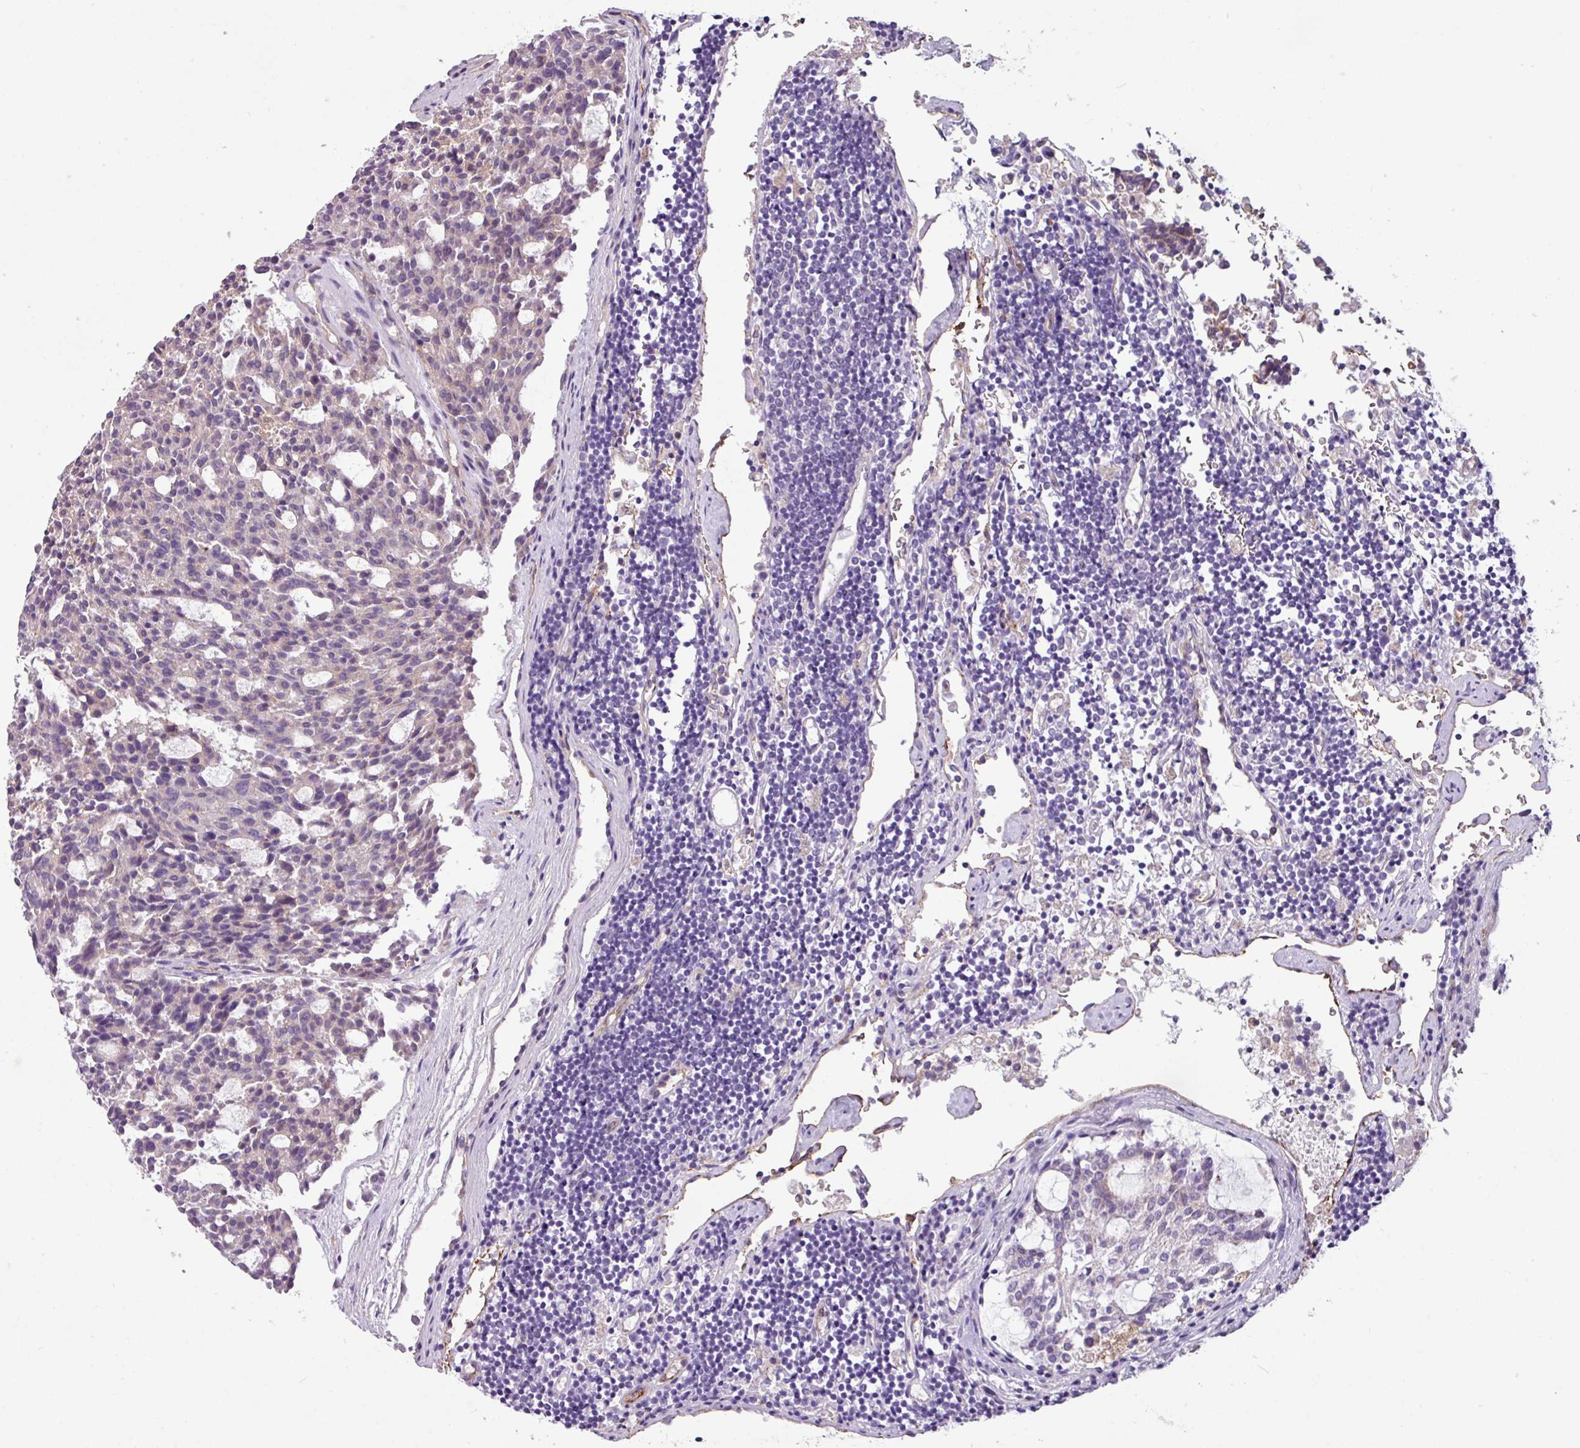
{"staining": {"intensity": "weak", "quantity": "<25%", "location": "cytoplasmic/membranous"}, "tissue": "carcinoid", "cell_type": "Tumor cells", "image_type": "cancer", "snomed": [{"axis": "morphology", "description": "Carcinoid, malignant, NOS"}, {"axis": "topography", "description": "Pancreas"}], "caption": "High power microscopy histopathology image of an IHC photomicrograph of carcinoid (malignant), revealing no significant staining in tumor cells.", "gene": "TMEM178B", "patient": {"sex": "female", "age": 54}}